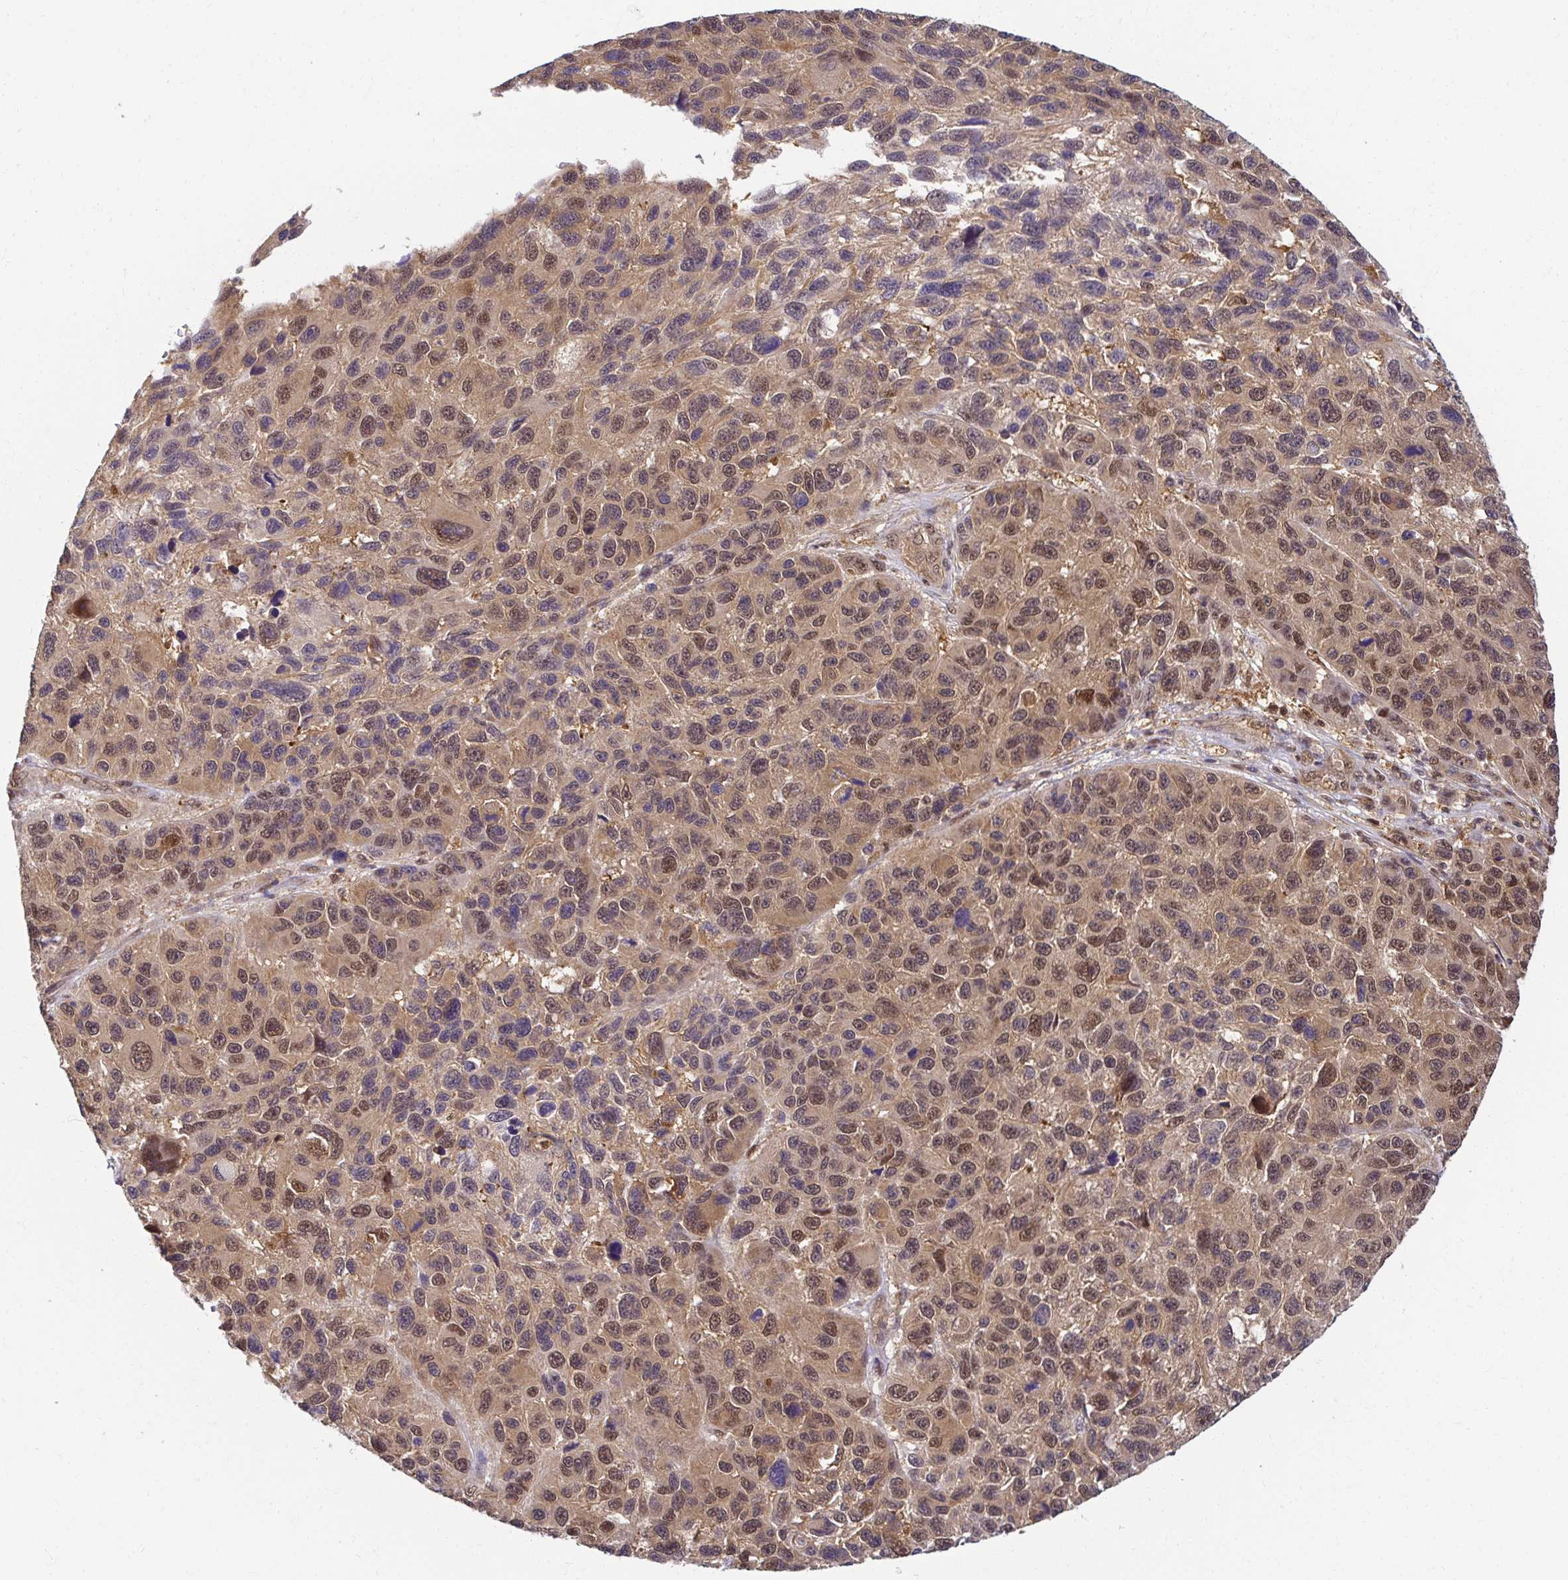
{"staining": {"intensity": "moderate", "quantity": ">75%", "location": "cytoplasmic/membranous,nuclear"}, "tissue": "melanoma", "cell_type": "Tumor cells", "image_type": "cancer", "snomed": [{"axis": "morphology", "description": "Malignant melanoma, NOS"}, {"axis": "topography", "description": "Skin"}], "caption": "A micrograph showing moderate cytoplasmic/membranous and nuclear positivity in about >75% of tumor cells in melanoma, as visualized by brown immunohistochemical staining.", "gene": "PSMA4", "patient": {"sex": "male", "age": 53}}